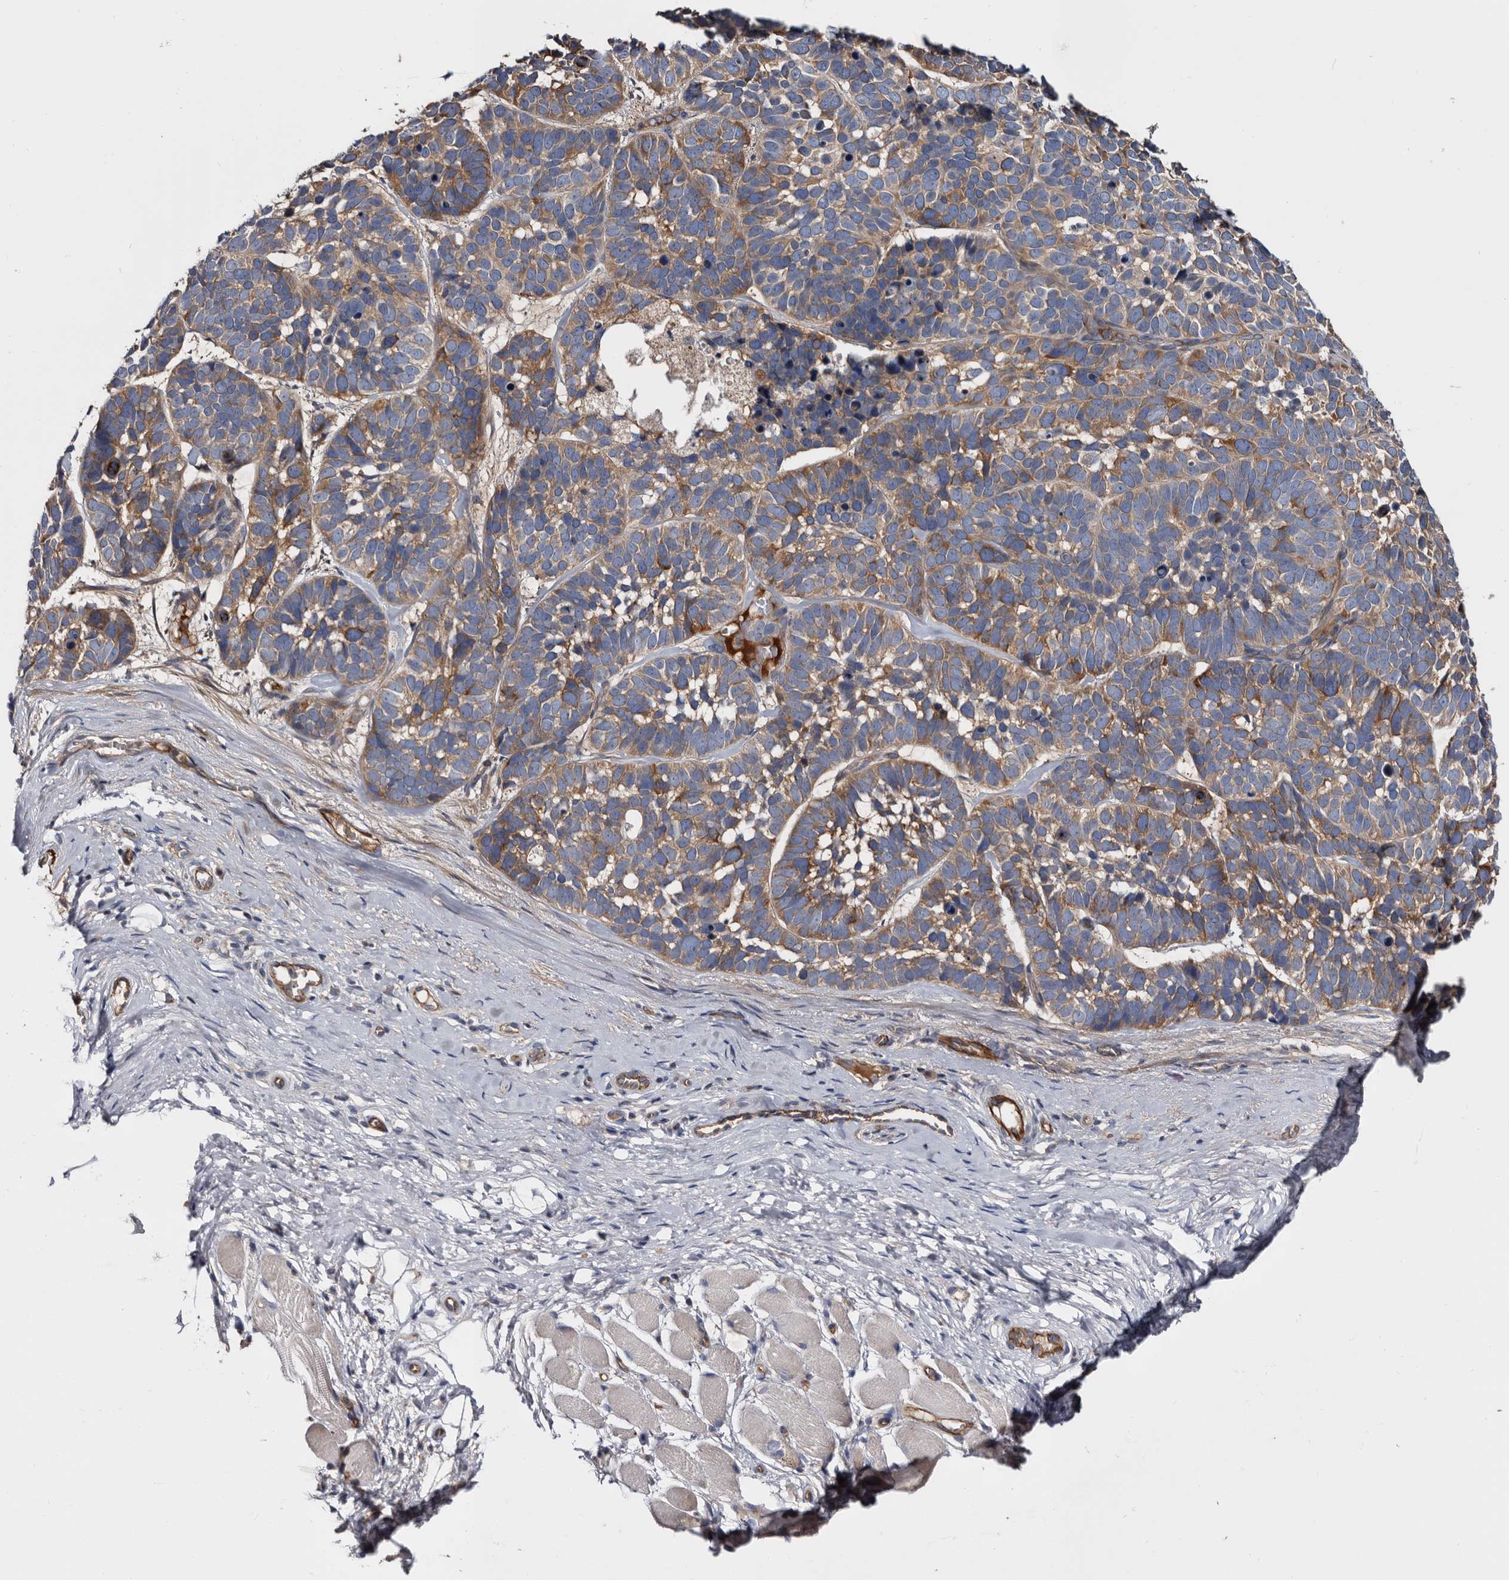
{"staining": {"intensity": "moderate", "quantity": ">75%", "location": "cytoplasmic/membranous"}, "tissue": "skin cancer", "cell_type": "Tumor cells", "image_type": "cancer", "snomed": [{"axis": "morphology", "description": "Basal cell carcinoma"}, {"axis": "topography", "description": "Skin"}], "caption": "Protein expression analysis of human skin cancer reveals moderate cytoplasmic/membranous expression in about >75% of tumor cells.", "gene": "TSPAN17", "patient": {"sex": "male", "age": 62}}